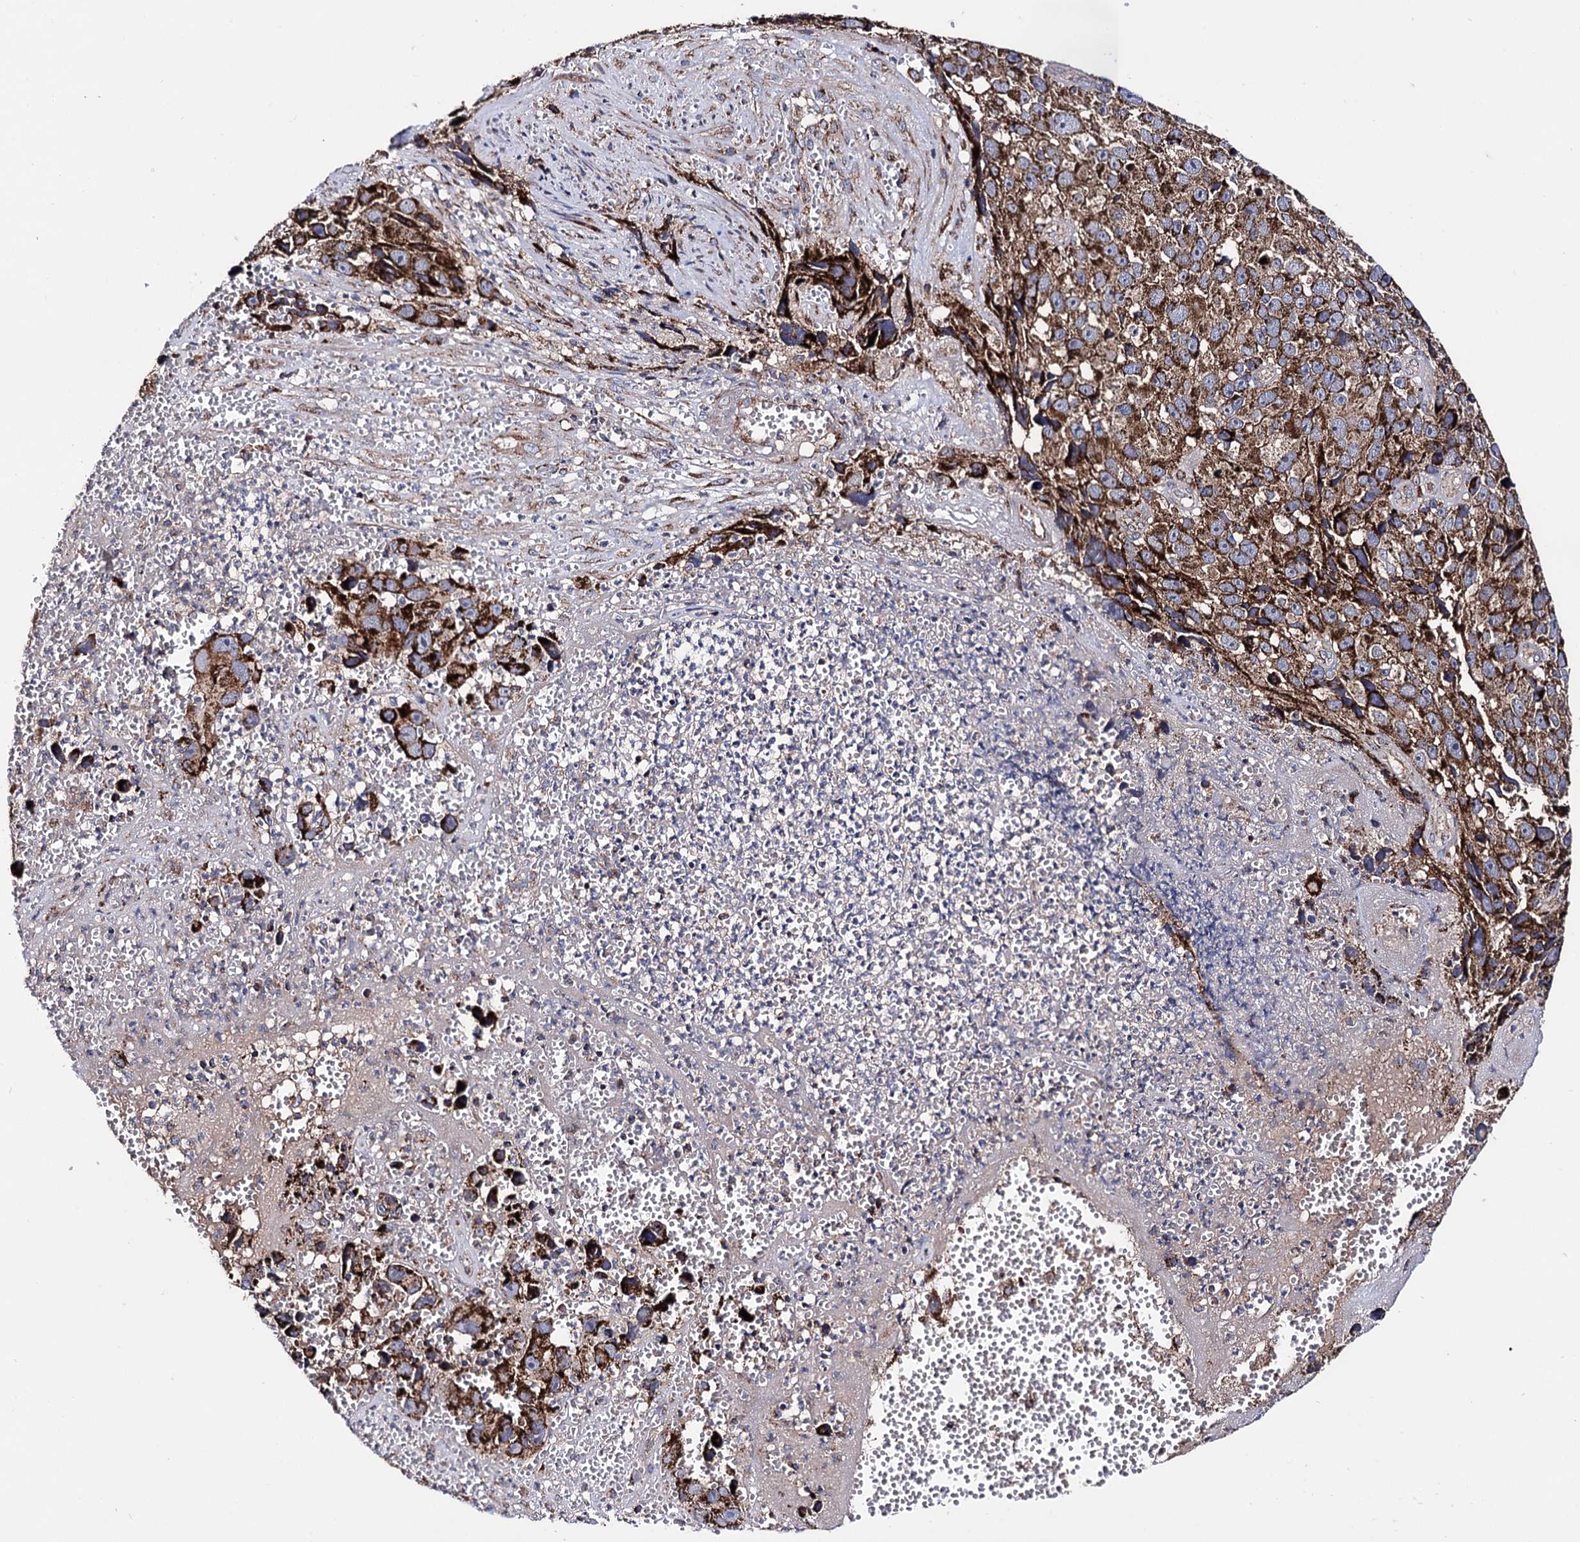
{"staining": {"intensity": "strong", "quantity": ">75%", "location": "cytoplasmic/membranous"}, "tissue": "melanoma", "cell_type": "Tumor cells", "image_type": "cancer", "snomed": [{"axis": "morphology", "description": "Malignant melanoma, NOS"}, {"axis": "topography", "description": "Skin"}], "caption": "IHC (DAB (3,3'-diaminobenzidine)) staining of melanoma exhibits strong cytoplasmic/membranous protein expression in about >75% of tumor cells.", "gene": "IQCH", "patient": {"sex": "male", "age": 84}}